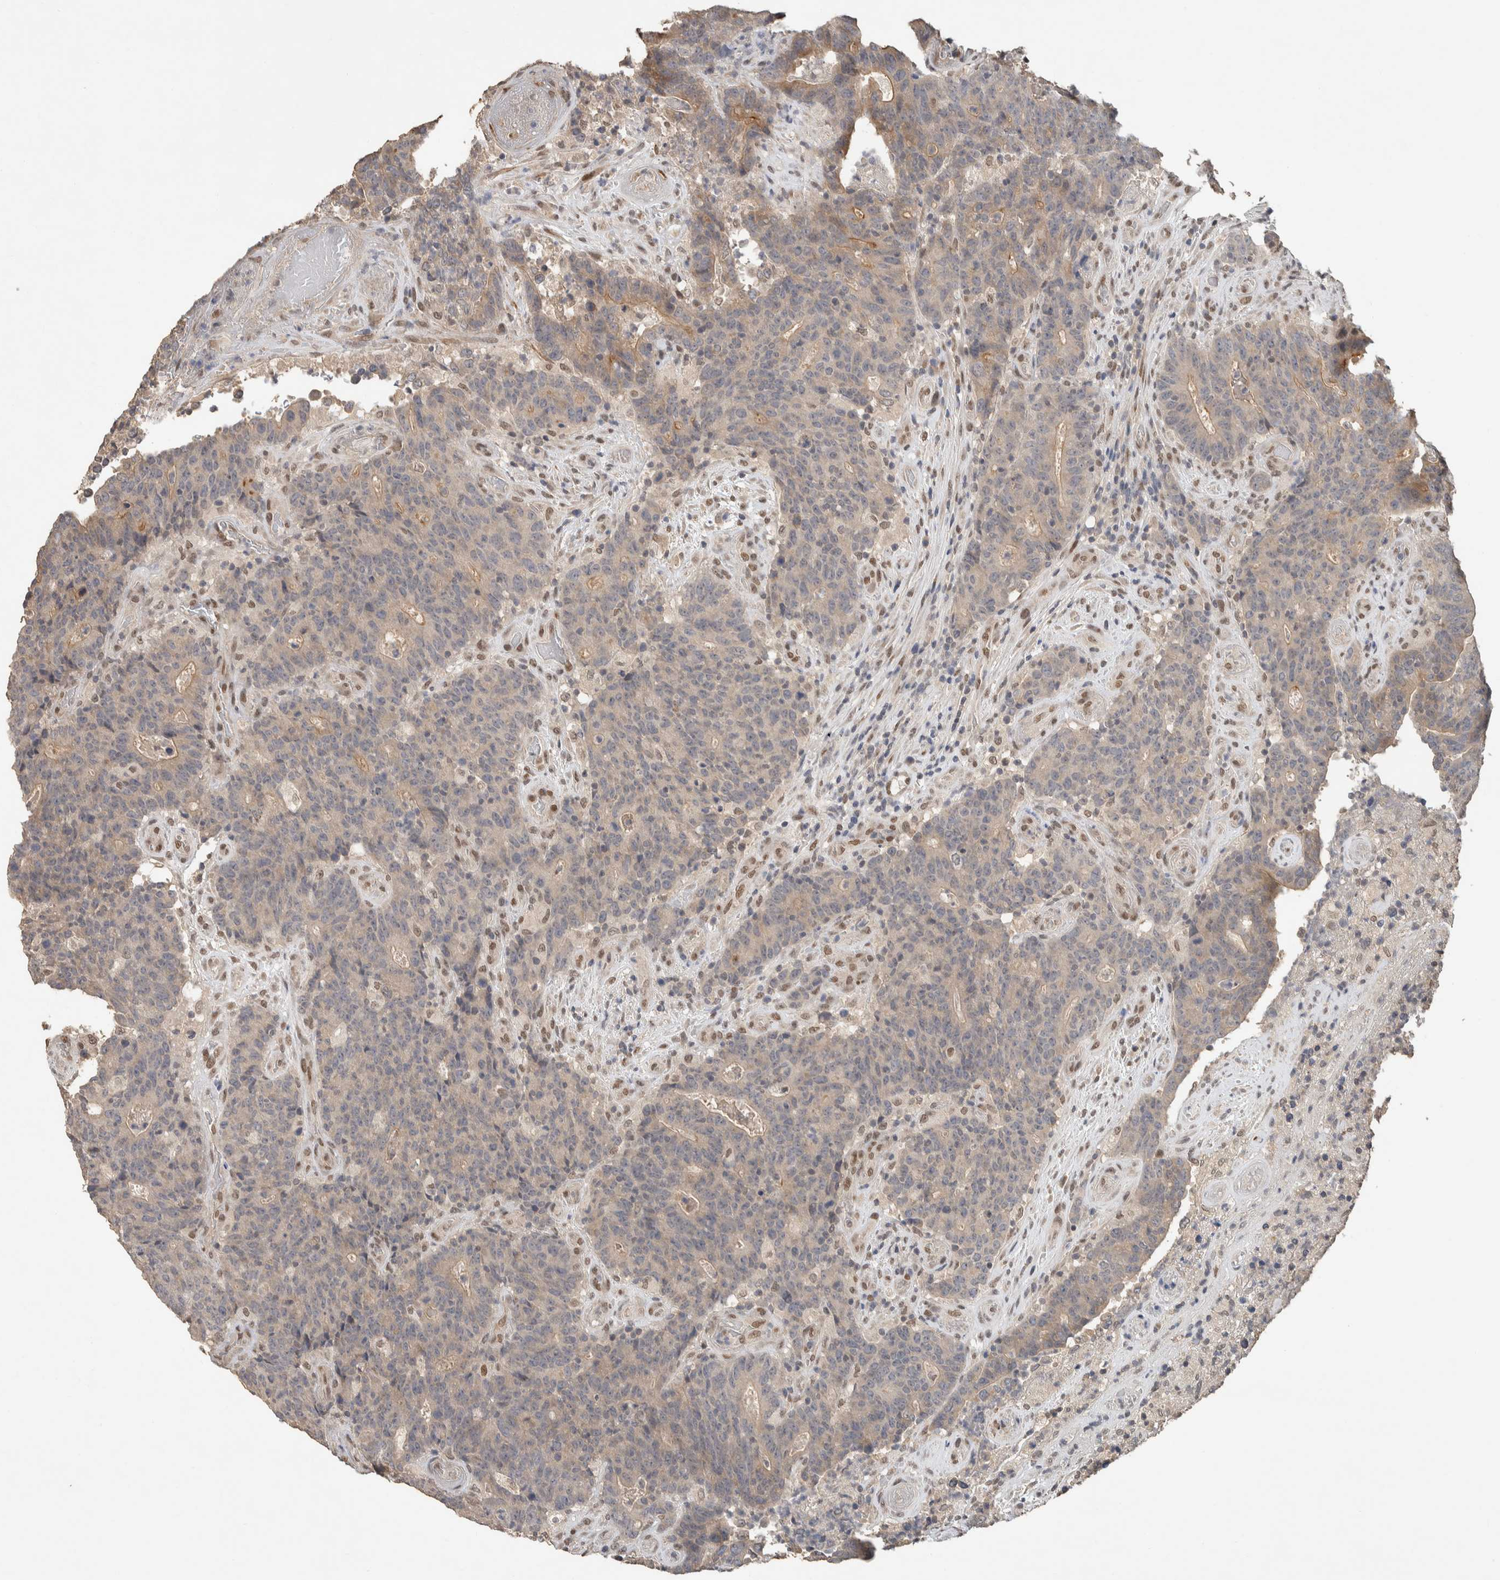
{"staining": {"intensity": "weak", "quantity": "25%-75%", "location": "cytoplasmic/membranous"}, "tissue": "colorectal cancer", "cell_type": "Tumor cells", "image_type": "cancer", "snomed": [{"axis": "morphology", "description": "Normal tissue, NOS"}, {"axis": "morphology", "description": "Adenocarcinoma, NOS"}, {"axis": "topography", "description": "Colon"}], "caption": "The micrograph demonstrates immunohistochemical staining of adenocarcinoma (colorectal). There is weak cytoplasmic/membranous positivity is appreciated in about 25%-75% of tumor cells.", "gene": "CYSRT1", "patient": {"sex": "female", "age": 75}}